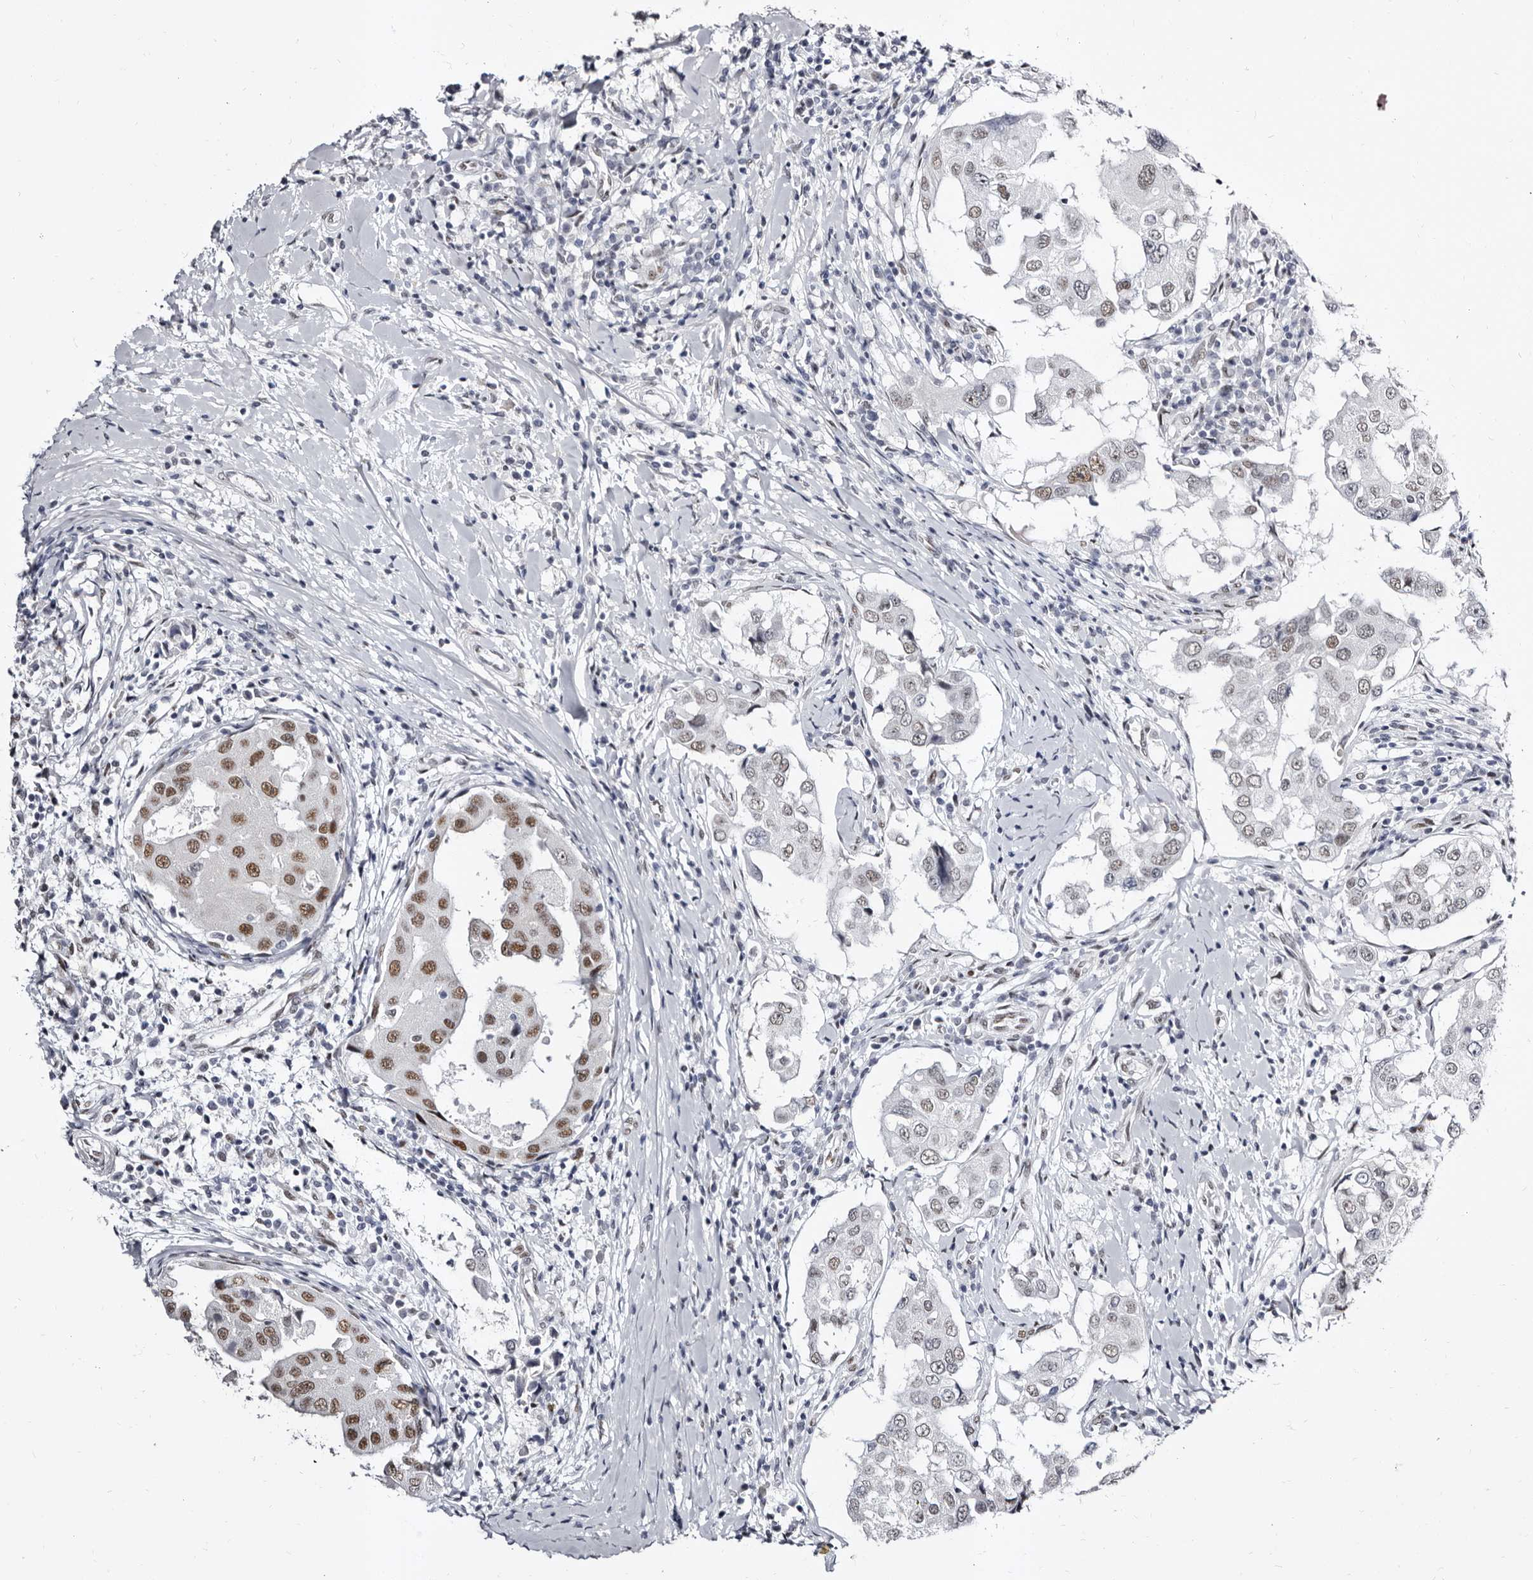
{"staining": {"intensity": "moderate", "quantity": "<25%", "location": "nuclear"}, "tissue": "breast cancer", "cell_type": "Tumor cells", "image_type": "cancer", "snomed": [{"axis": "morphology", "description": "Duct carcinoma"}, {"axis": "topography", "description": "Breast"}], "caption": "Protein expression analysis of human breast cancer reveals moderate nuclear positivity in approximately <25% of tumor cells.", "gene": "ZNF326", "patient": {"sex": "female", "age": 27}}